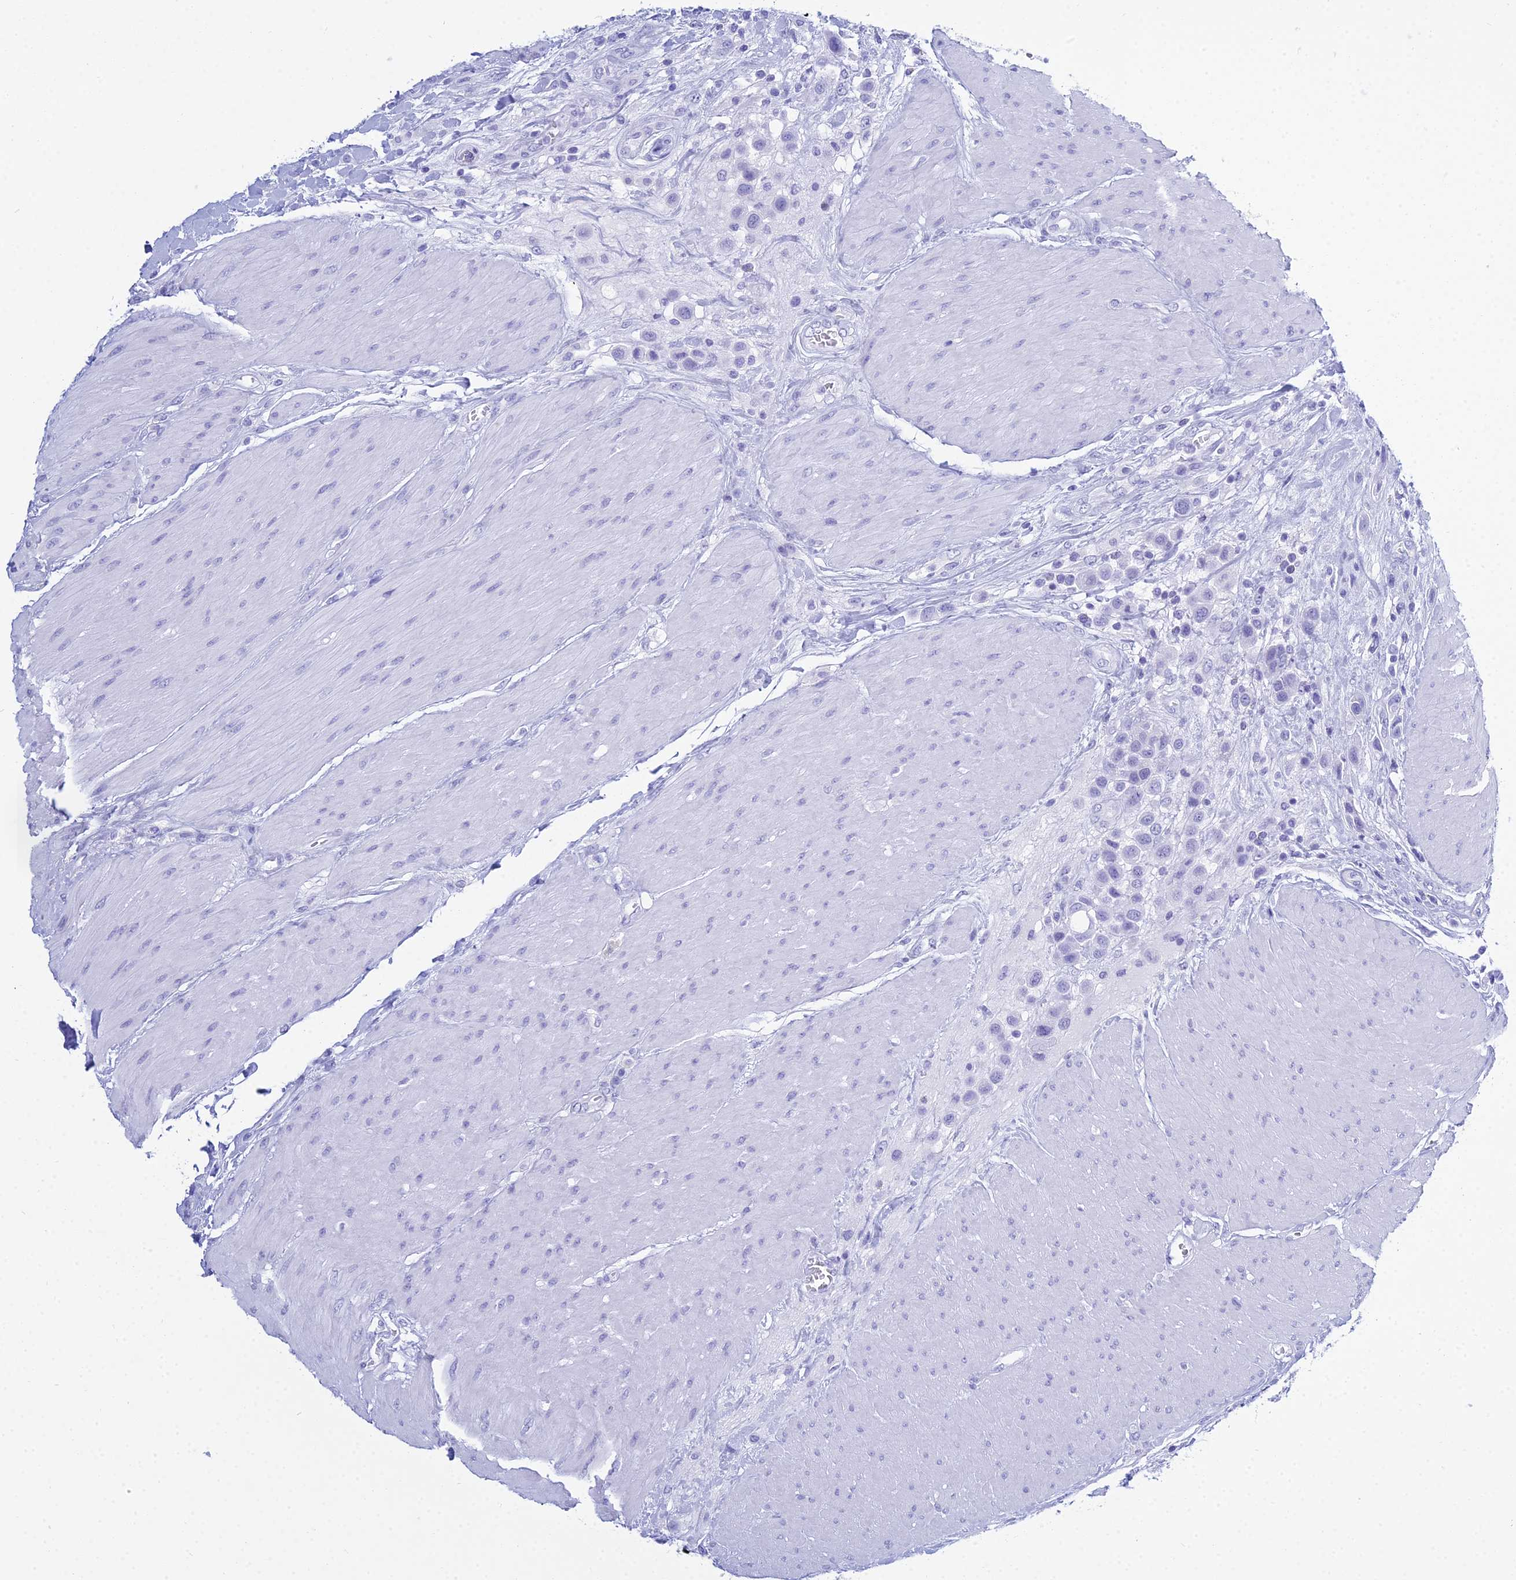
{"staining": {"intensity": "negative", "quantity": "none", "location": "none"}, "tissue": "urothelial cancer", "cell_type": "Tumor cells", "image_type": "cancer", "snomed": [{"axis": "morphology", "description": "Urothelial carcinoma, High grade"}, {"axis": "topography", "description": "Urinary bladder"}], "caption": "The immunohistochemistry micrograph has no significant positivity in tumor cells of urothelial cancer tissue.", "gene": "PATE4", "patient": {"sex": "male", "age": 50}}